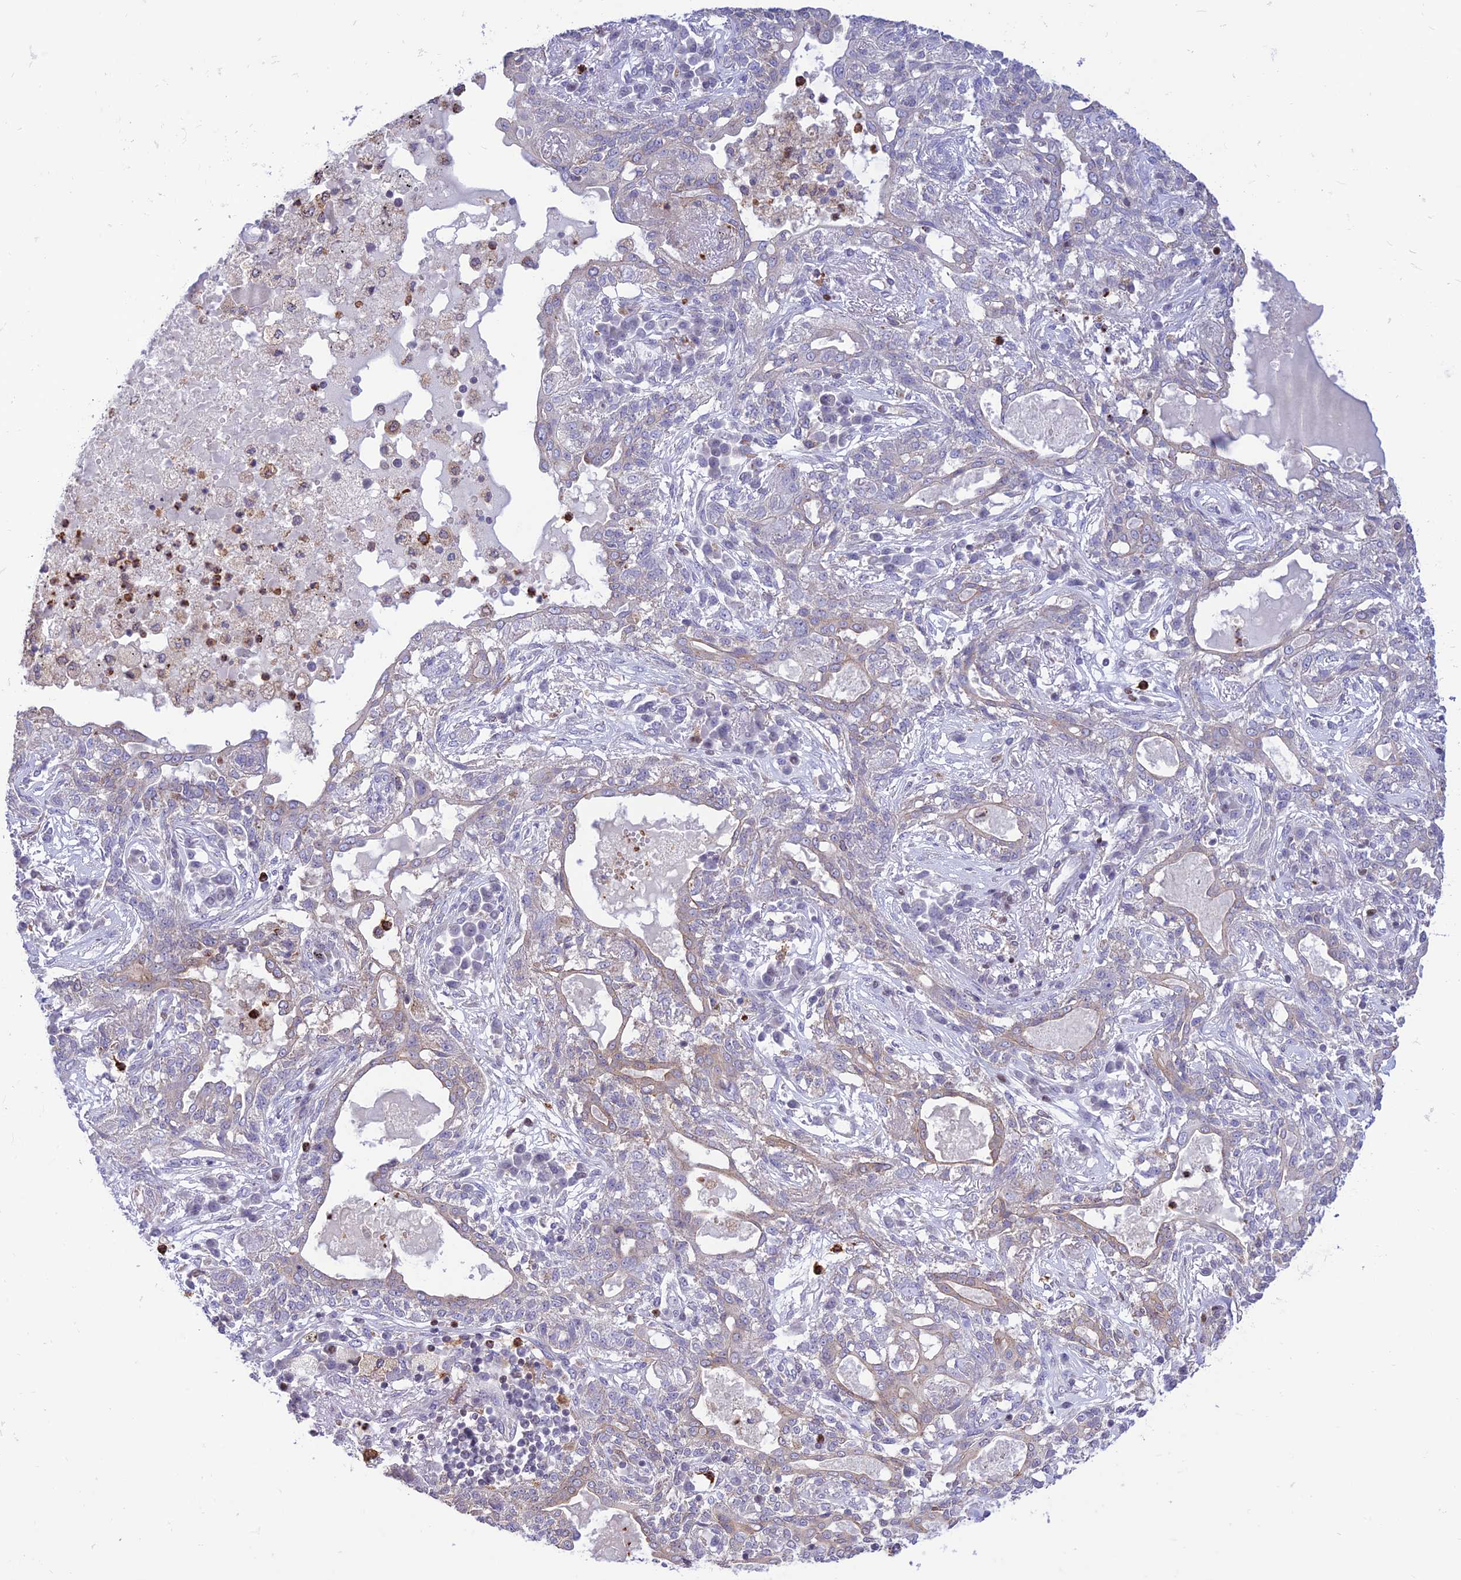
{"staining": {"intensity": "negative", "quantity": "none", "location": "none"}, "tissue": "lung cancer", "cell_type": "Tumor cells", "image_type": "cancer", "snomed": [{"axis": "morphology", "description": "Squamous cell carcinoma, NOS"}, {"axis": "topography", "description": "Lung"}], "caption": "Lung cancer was stained to show a protein in brown. There is no significant expression in tumor cells.", "gene": "FAM186B", "patient": {"sex": "female", "age": 70}}